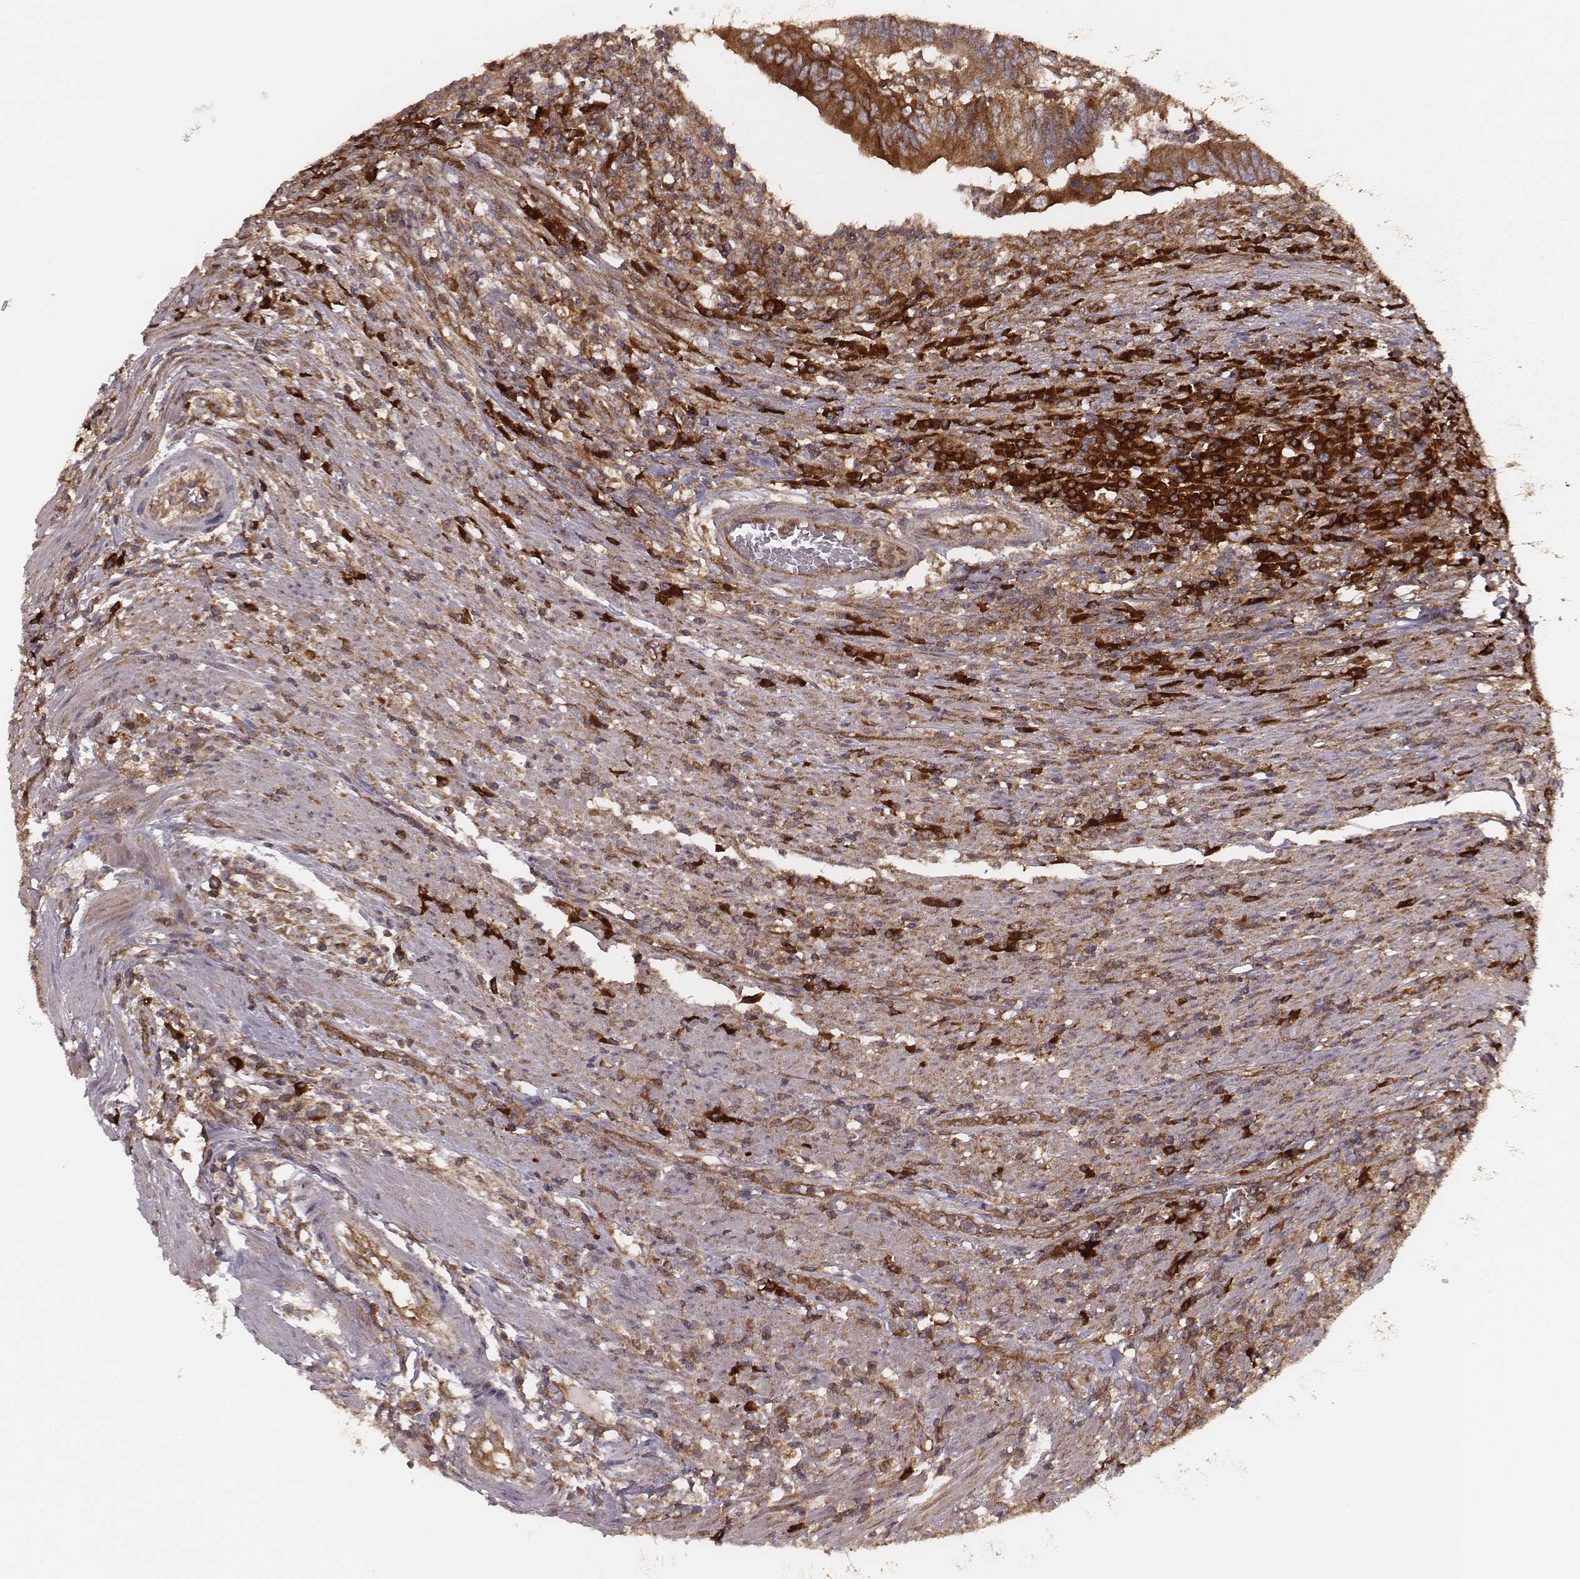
{"staining": {"intensity": "strong", "quantity": ">75%", "location": "cytoplasmic/membranous"}, "tissue": "colorectal cancer", "cell_type": "Tumor cells", "image_type": "cancer", "snomed": [{"axis": "morphology", "description": "Adenocarcinoma, NOS"}, {"axis": "topography", "description": "Colon"}], "caption": "Colorectal adenocarcinoma tissue displays strong cytoplasmic/membranous staining in approximately >75% of tumor cells, visualized by immunohistochemistry.", "gene": "CARS1", "patient": {"sex": "male", "age": 53}}